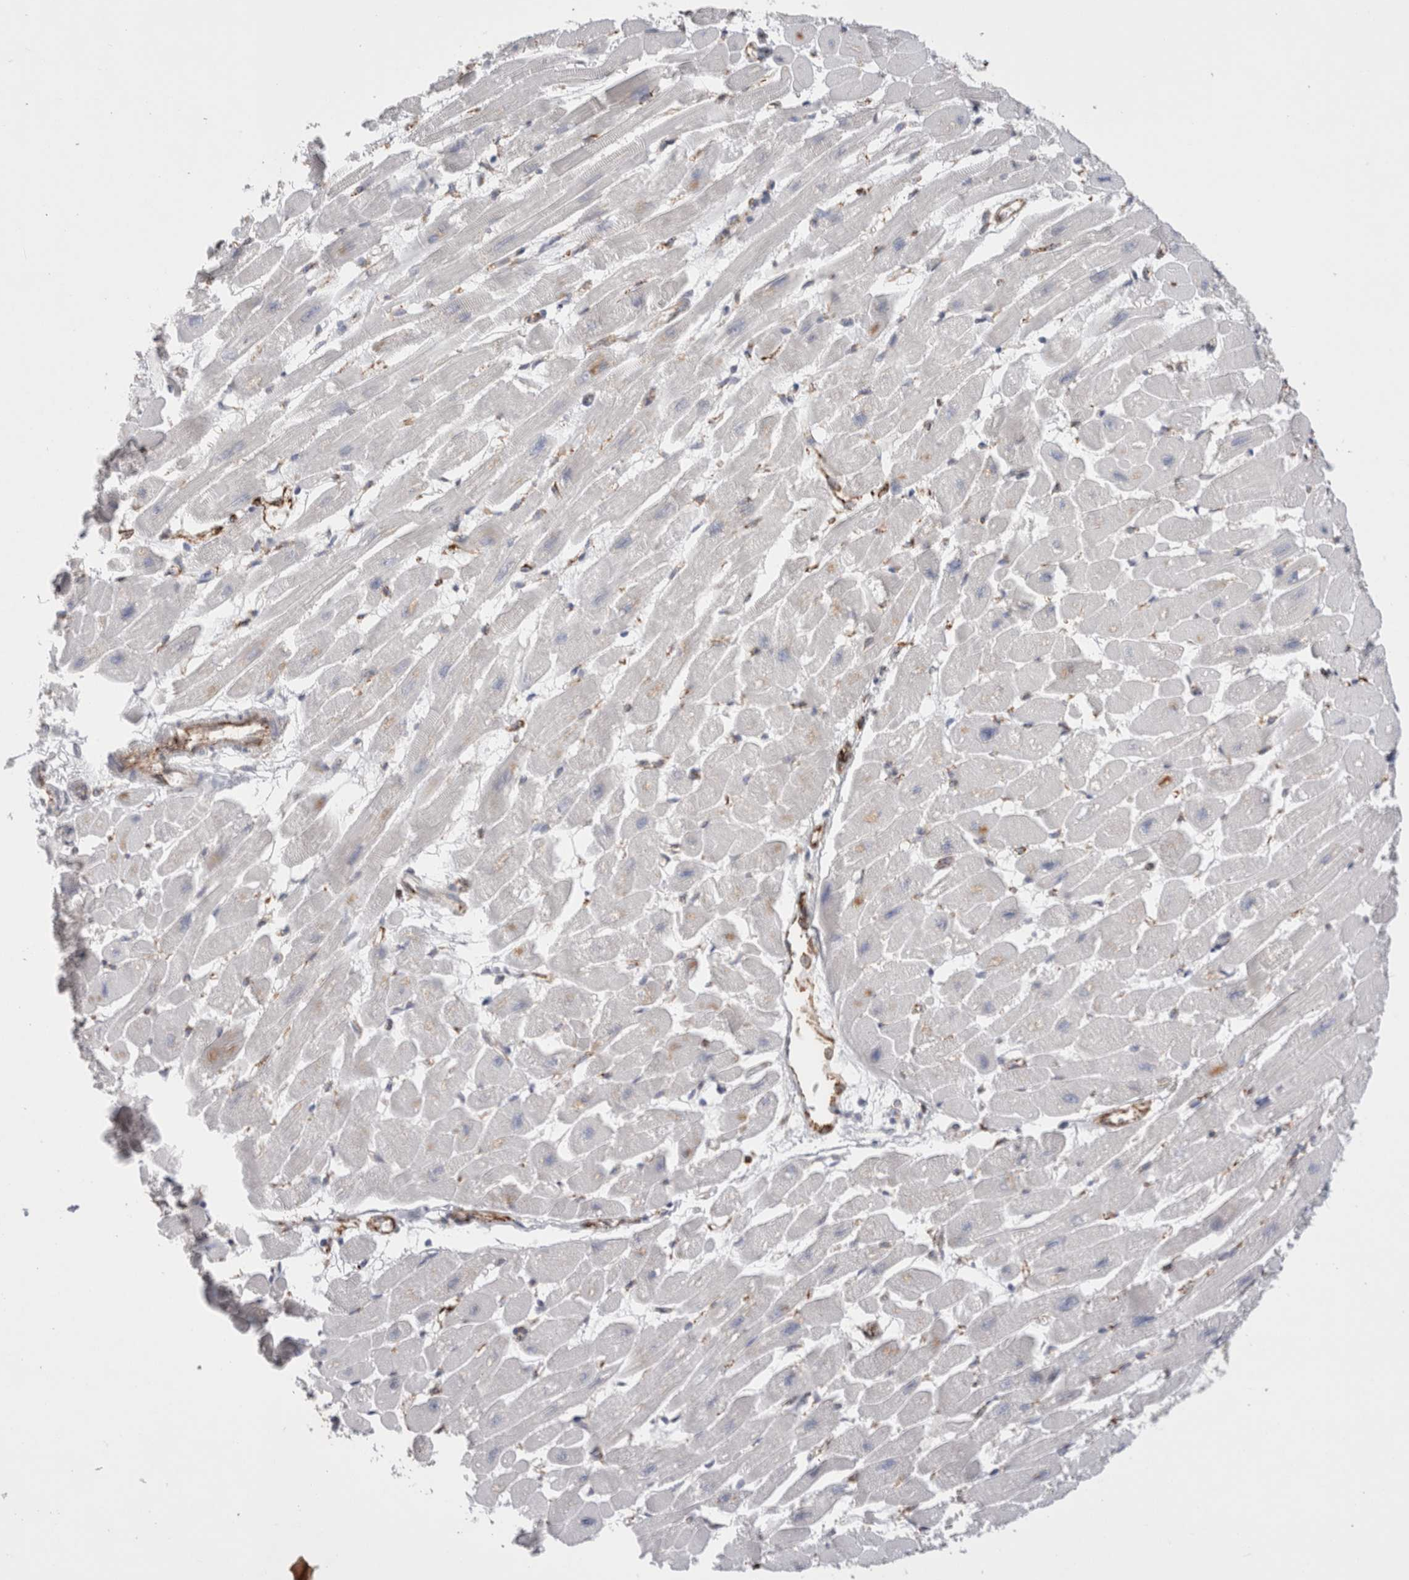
{"staining": {"intensity": "weak", "quantity": "<25%", "location": "cytoplasmic/membranous"}, "tissue": "heart muscle", "cell_type": "Cardiomyocytes", "image_type": "normal", "snomed": [{"axis": "morphology", "description": "Normal tissue, NOS"}, {"axis": "topography", "description": "Heart"}], "caption": "This is a micrograph of immunohistochemistry staining of unremarkable heart muscle, which shows no positivity in cardiomyocytes.", "gene": "CNPY4", "patient": {"sex": "female", "age": 54}}